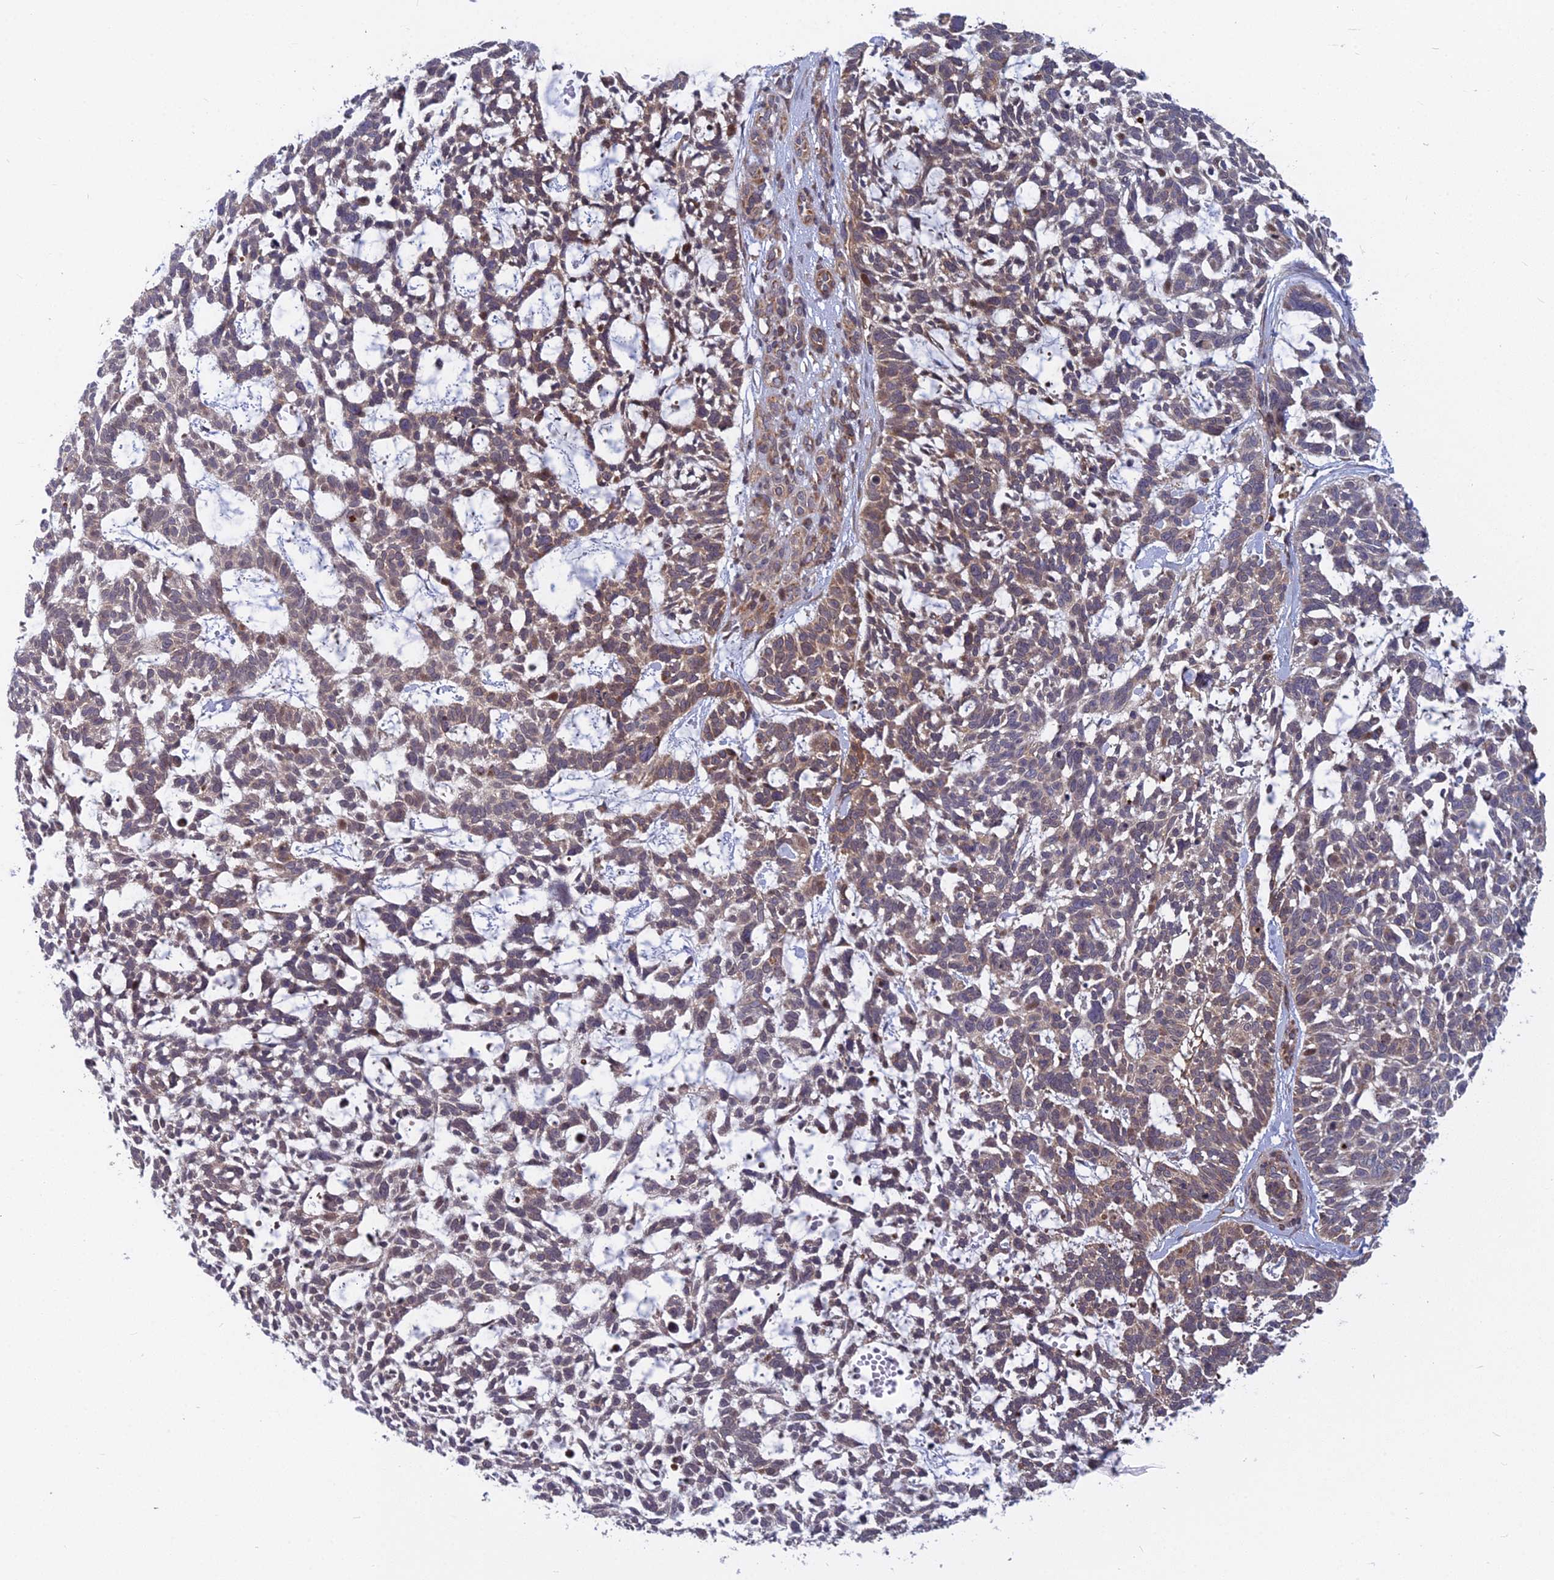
{"staining": {"intensity": "moderate", "quantity": "25%-75%", "location": "cytoplasmic/membranous"}, "tissue": "skin cancer", "cell_type": "Tumor cells", "image_type": "cancer", "snomed": [{"axis": "morphology", "description": "Basal cell carcinoma"}, {"axis": "topography", "description": "Skin"}], "caption": "A micrograph of human skin cancer (basal cell carcinoma) stained for a protein exhibits moderate cytoplasmic/membranous brown staining in tumor cells.", "gene": "COMMD2", "patient": {"sex": "male", "age": 88}}